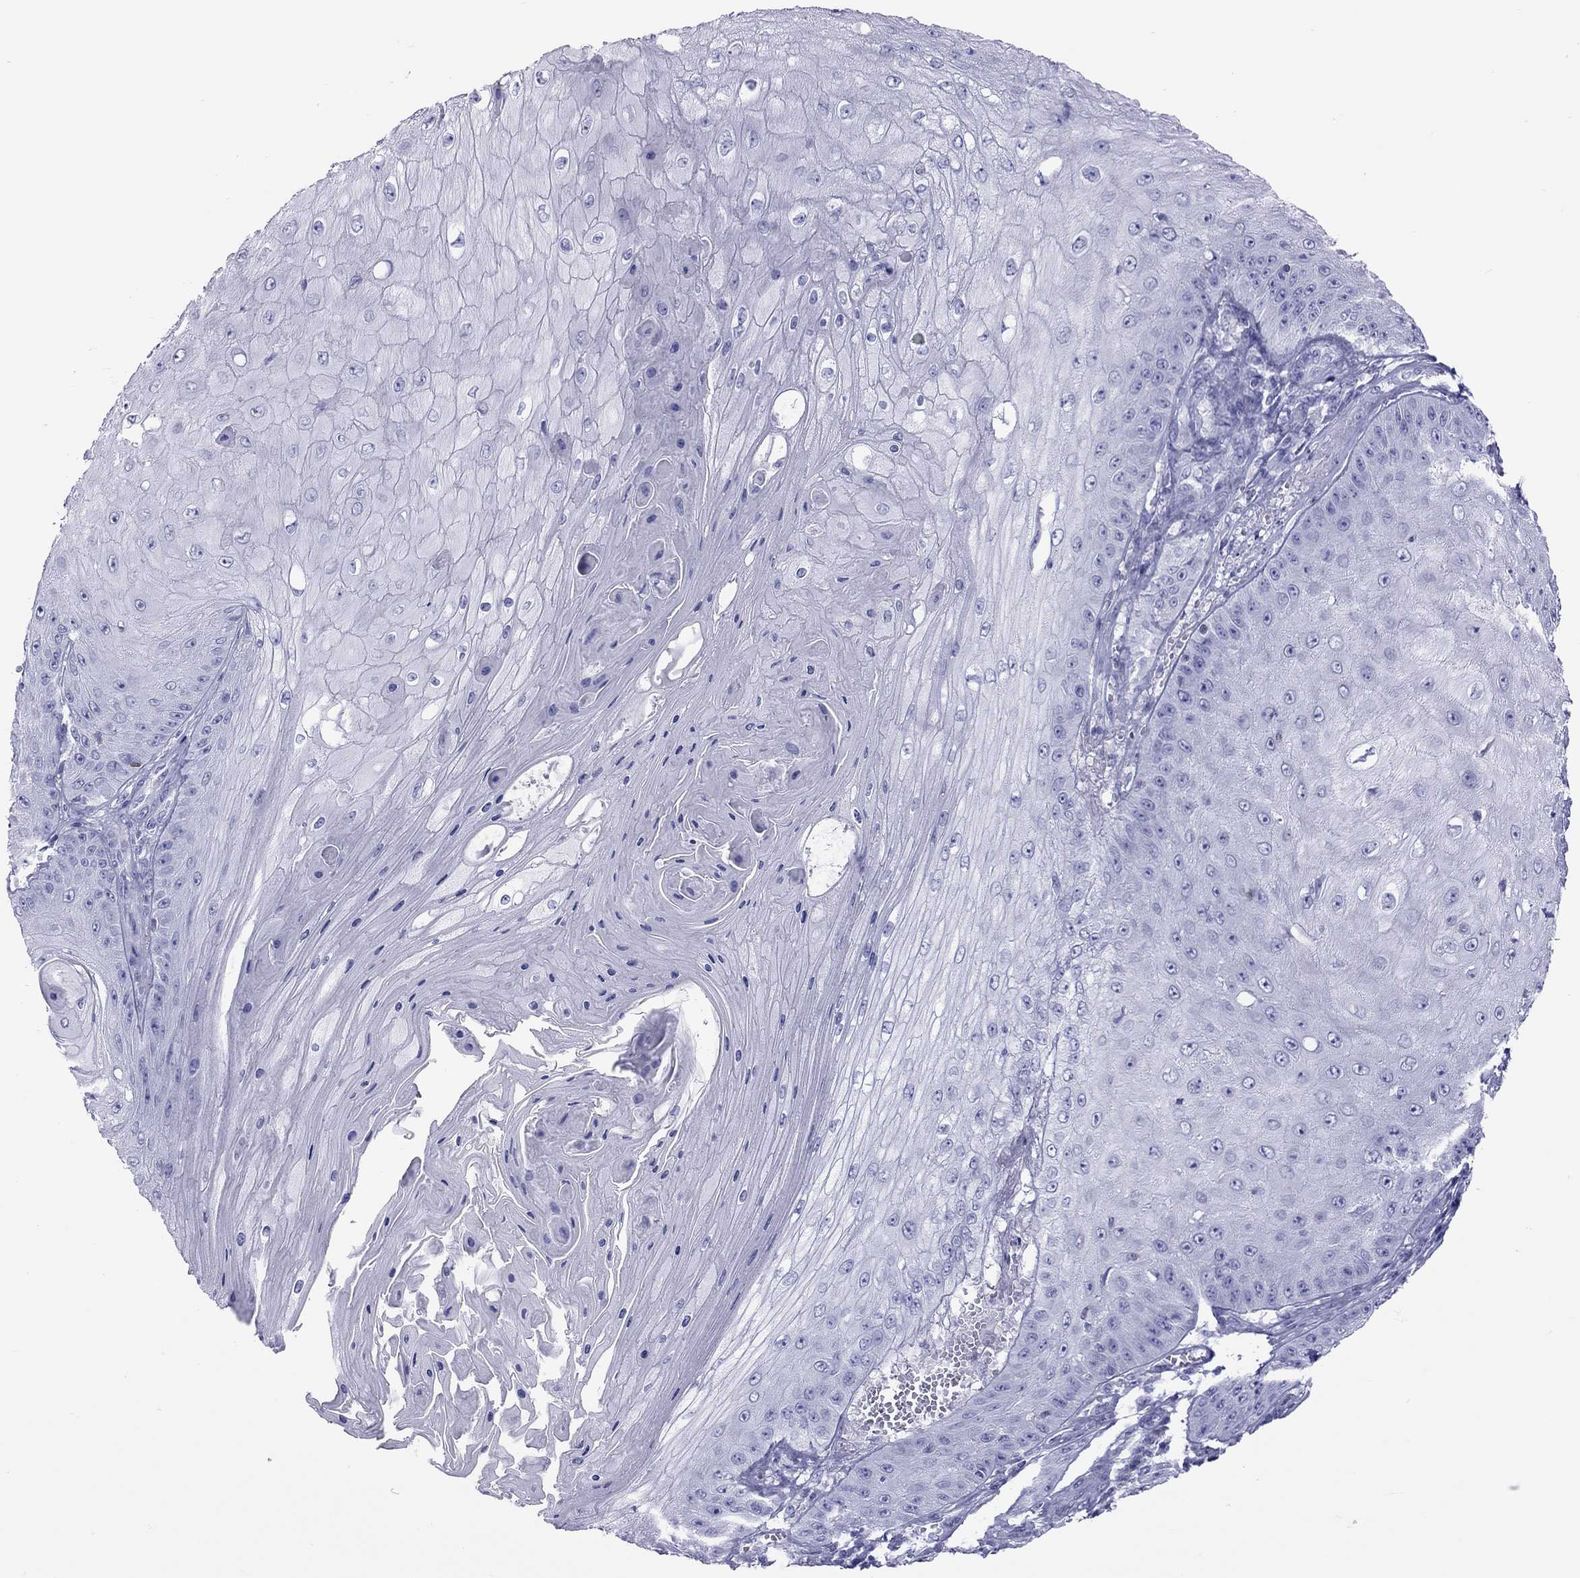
{"staining": {"intensity": "negative", "quantity": "none", "location": "none"}, "tissue": "skin cancer", "cell_type": "Tumor cells", "image_type": "cancer", "snomed": [{"axis": "morphology", "description": "Squamous cell carcinoma, NOS"}, {"axis": "topography", "description": "Skin"}], "caption": "Skin cancer (squamous cell carcinoma) stained for a protein using immunohistochemistry exhibits no expression tumor cells.", "gene": "STAG3", "patient": {"sex": "male", "age": 70}}